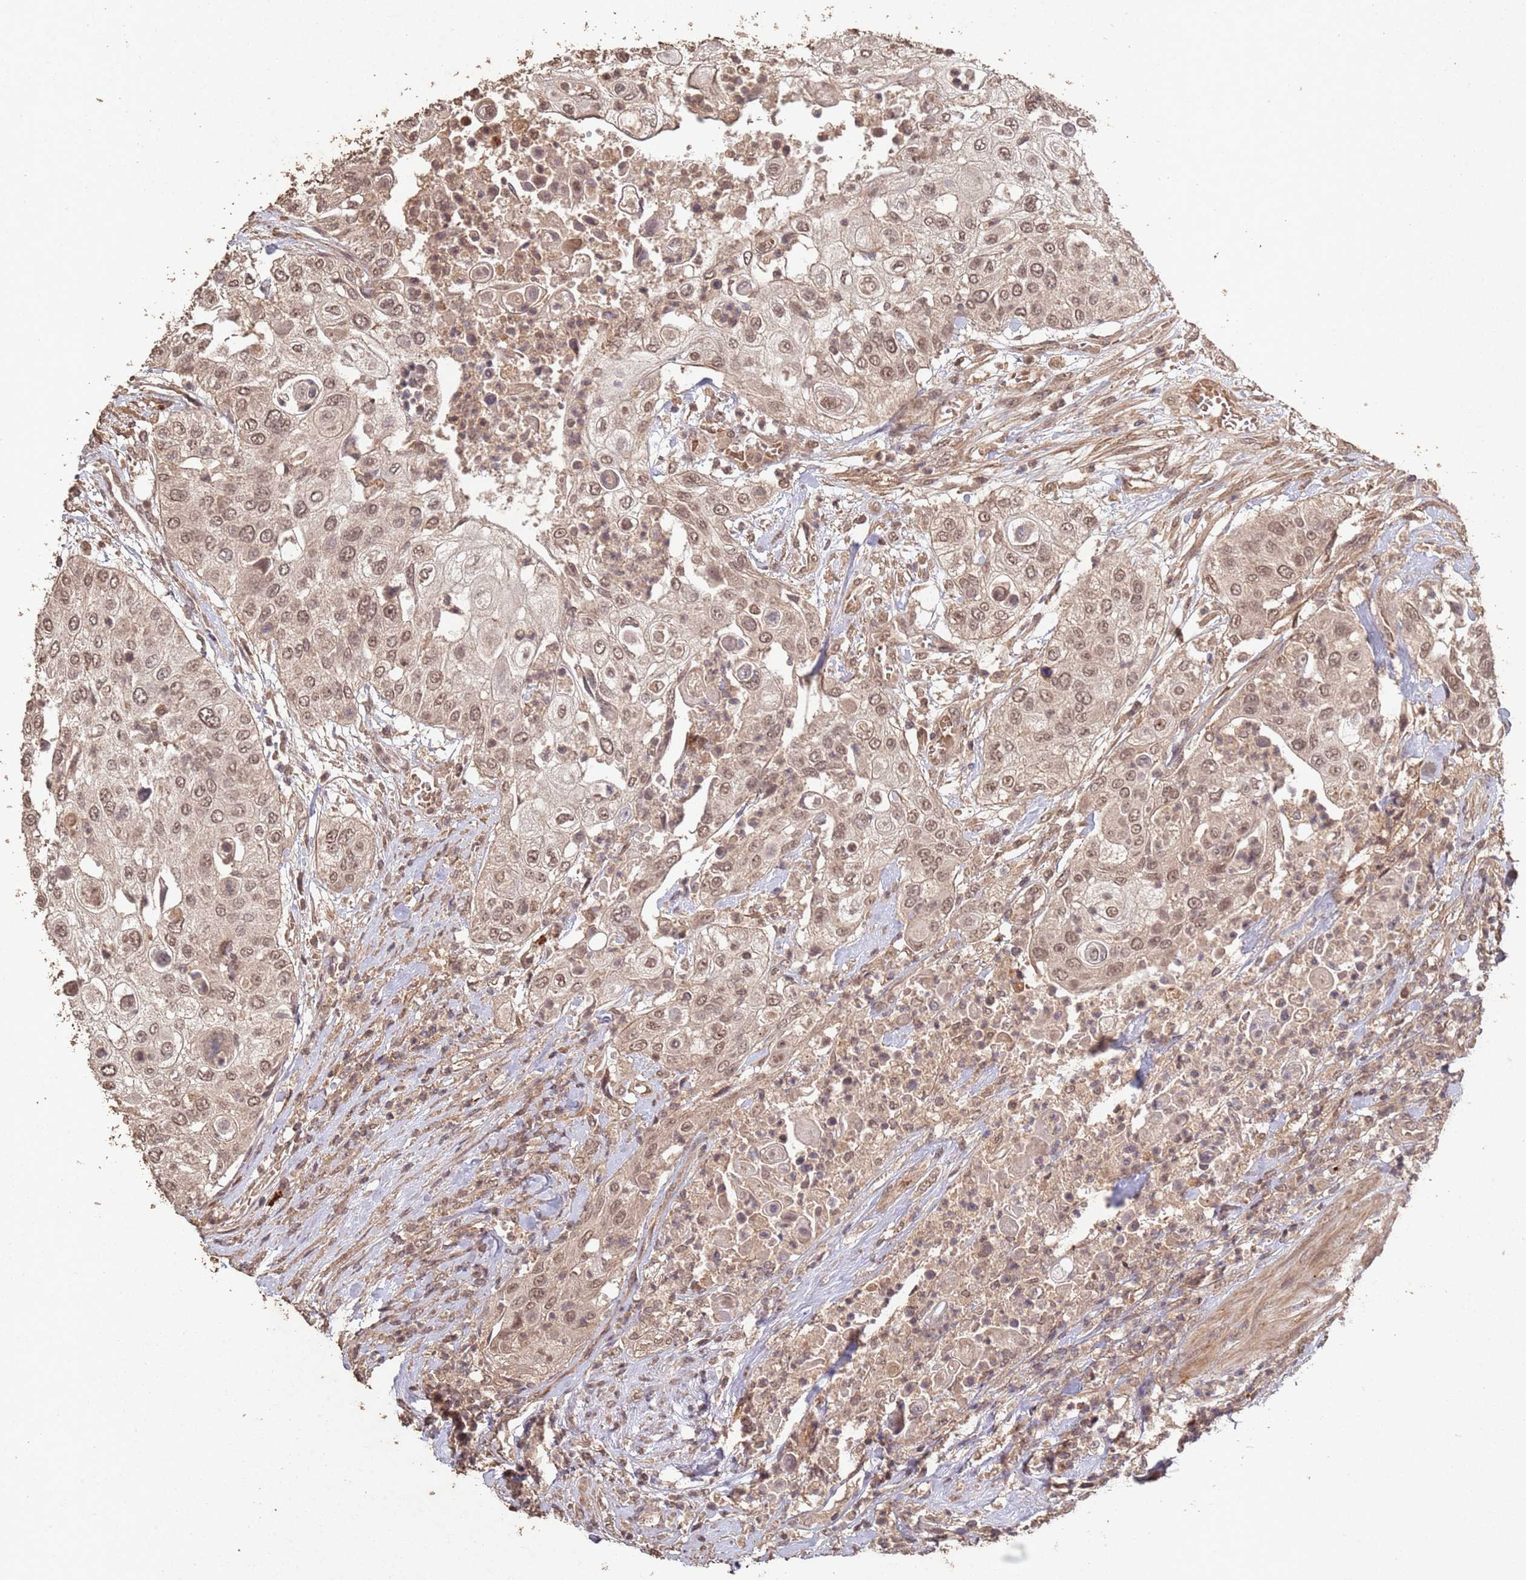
{"staining": {"intensity": "weak", "quantity": ">75%", "location": "cytoplasmic/membranous,nuclear"}, "tissue": "urothelial cancer", "cell_type": "Tumor cells", "image_type": "cancer", "snomed": [{"axis": "morphology", "description": "Urothelial carcinoma, High grade"}, {"axis": "topography", "description": "Urinary bladder"}], "caption": "Immunohistochemistry (DAB) staining of urothelial cancer reveals weak cytoplasmic/membranous and nuclear protein staining in about >75% of tumor cells. Ihc stains the protein of interest in brown and the nuclei are stained blue.", "gene": "FRAT1", "patient": {"sex": "female", "age": 79}}